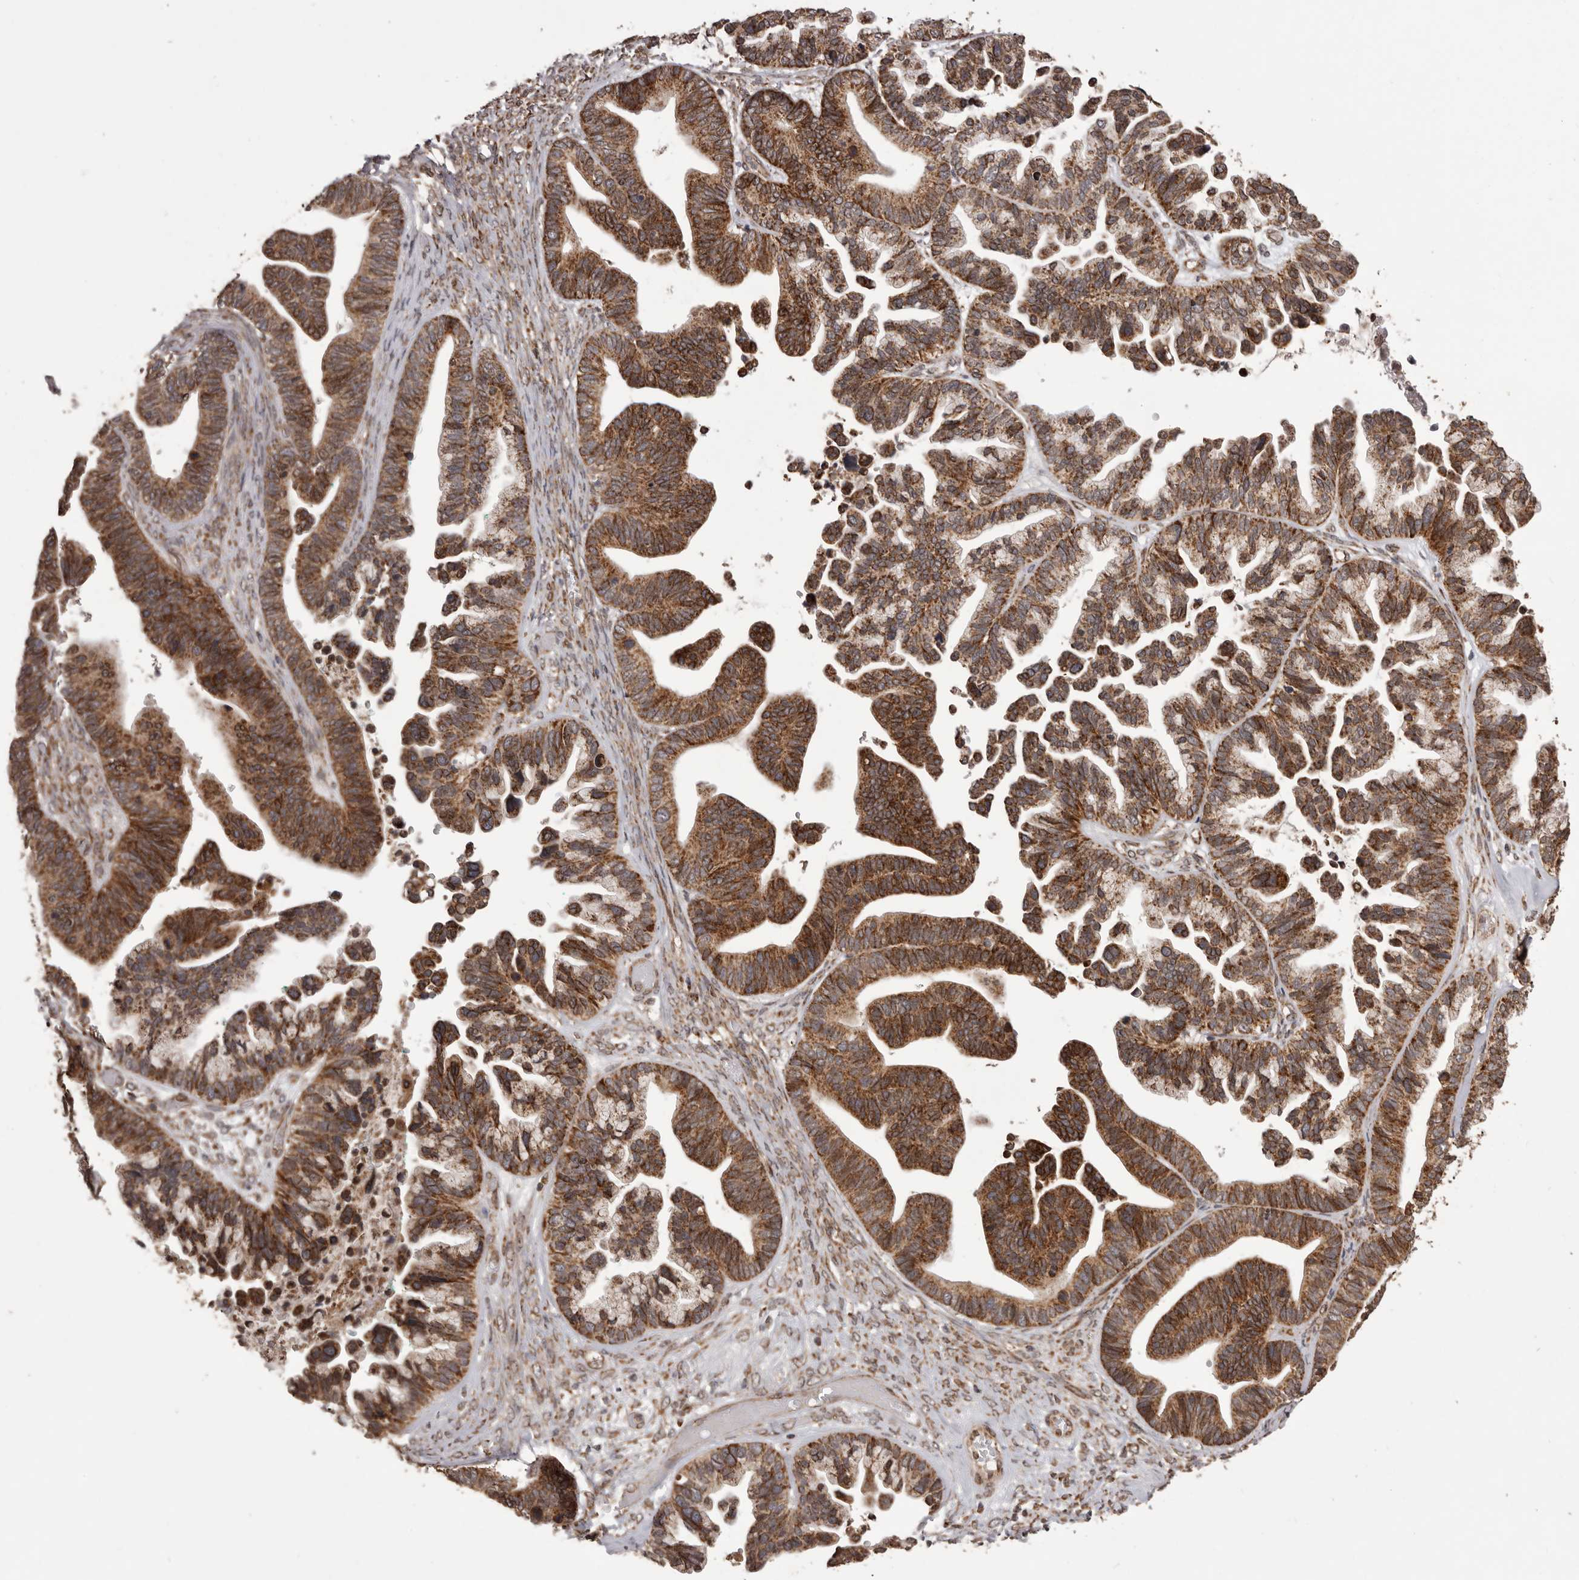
{"staining": {"intensity": "strong", "quantity": ">75%", "location": "cytoplasmic/membranous"}, "tissue": "ovarian cancer", "cell_type": "Tumor cells", "image_type": "cancer", "snomed": [{"axis": "morphology", "description": "Cystadenocarcinoma, serous, NOS"}, {"axis": "topography", "description": "Ovary"}], "caption": "Immunohistochemistry (DAB) staining of ovarian cancer (serous cystadenocarcinoma) reveals strong cytoplasmic/membranous protein expression in about >75% of tumor cells. (Brightfield microscopy of DAB IHC at high magnification).", "gene": "CHRM2", "patient": {"sex": "female", "age": 56}}